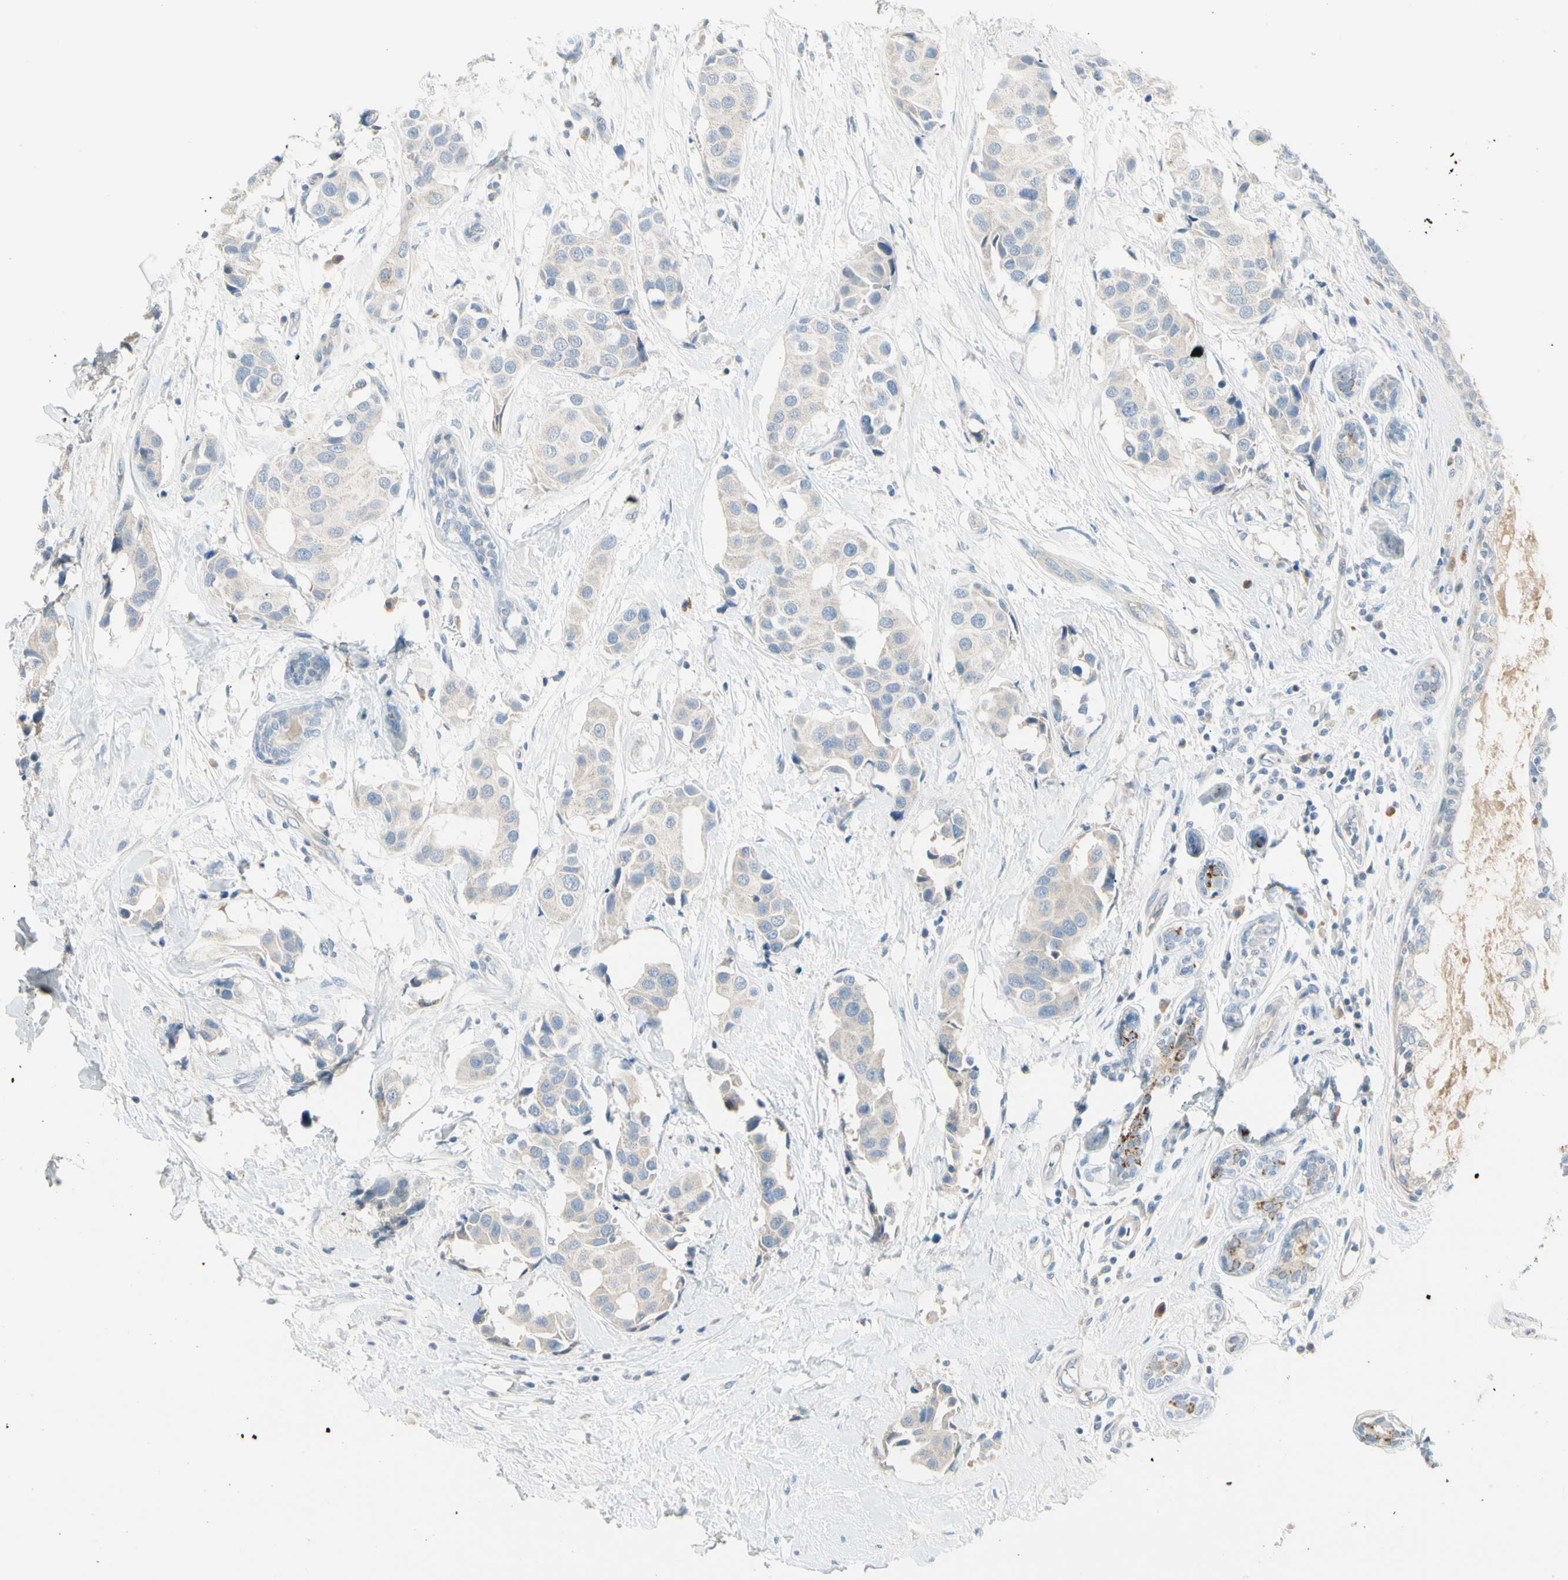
{"staining": {"intensity": "negative", "quantity": "none", "location": "none"}, "tissue": "breast cancer", "cell_type": "Tumor cells", "image_type": "cancer", "snomed": [{"axis": "morphology", "description": "Normal tissue, NOS"}, {"axis": "morphology", "description": "Duct carcinoma"}, {"axis": "topography", "description": "Breast"}], "caption": "Immunohistochemistry (IHC) micrograph of neoplastic tissue: human breast cancer stained with DAB (3,3'-diaminobenzidine) exhibits no significant protein expression in tumor cells.", "gene": "SLC6A15", "patient": {"sex": "female", "age": 39}}